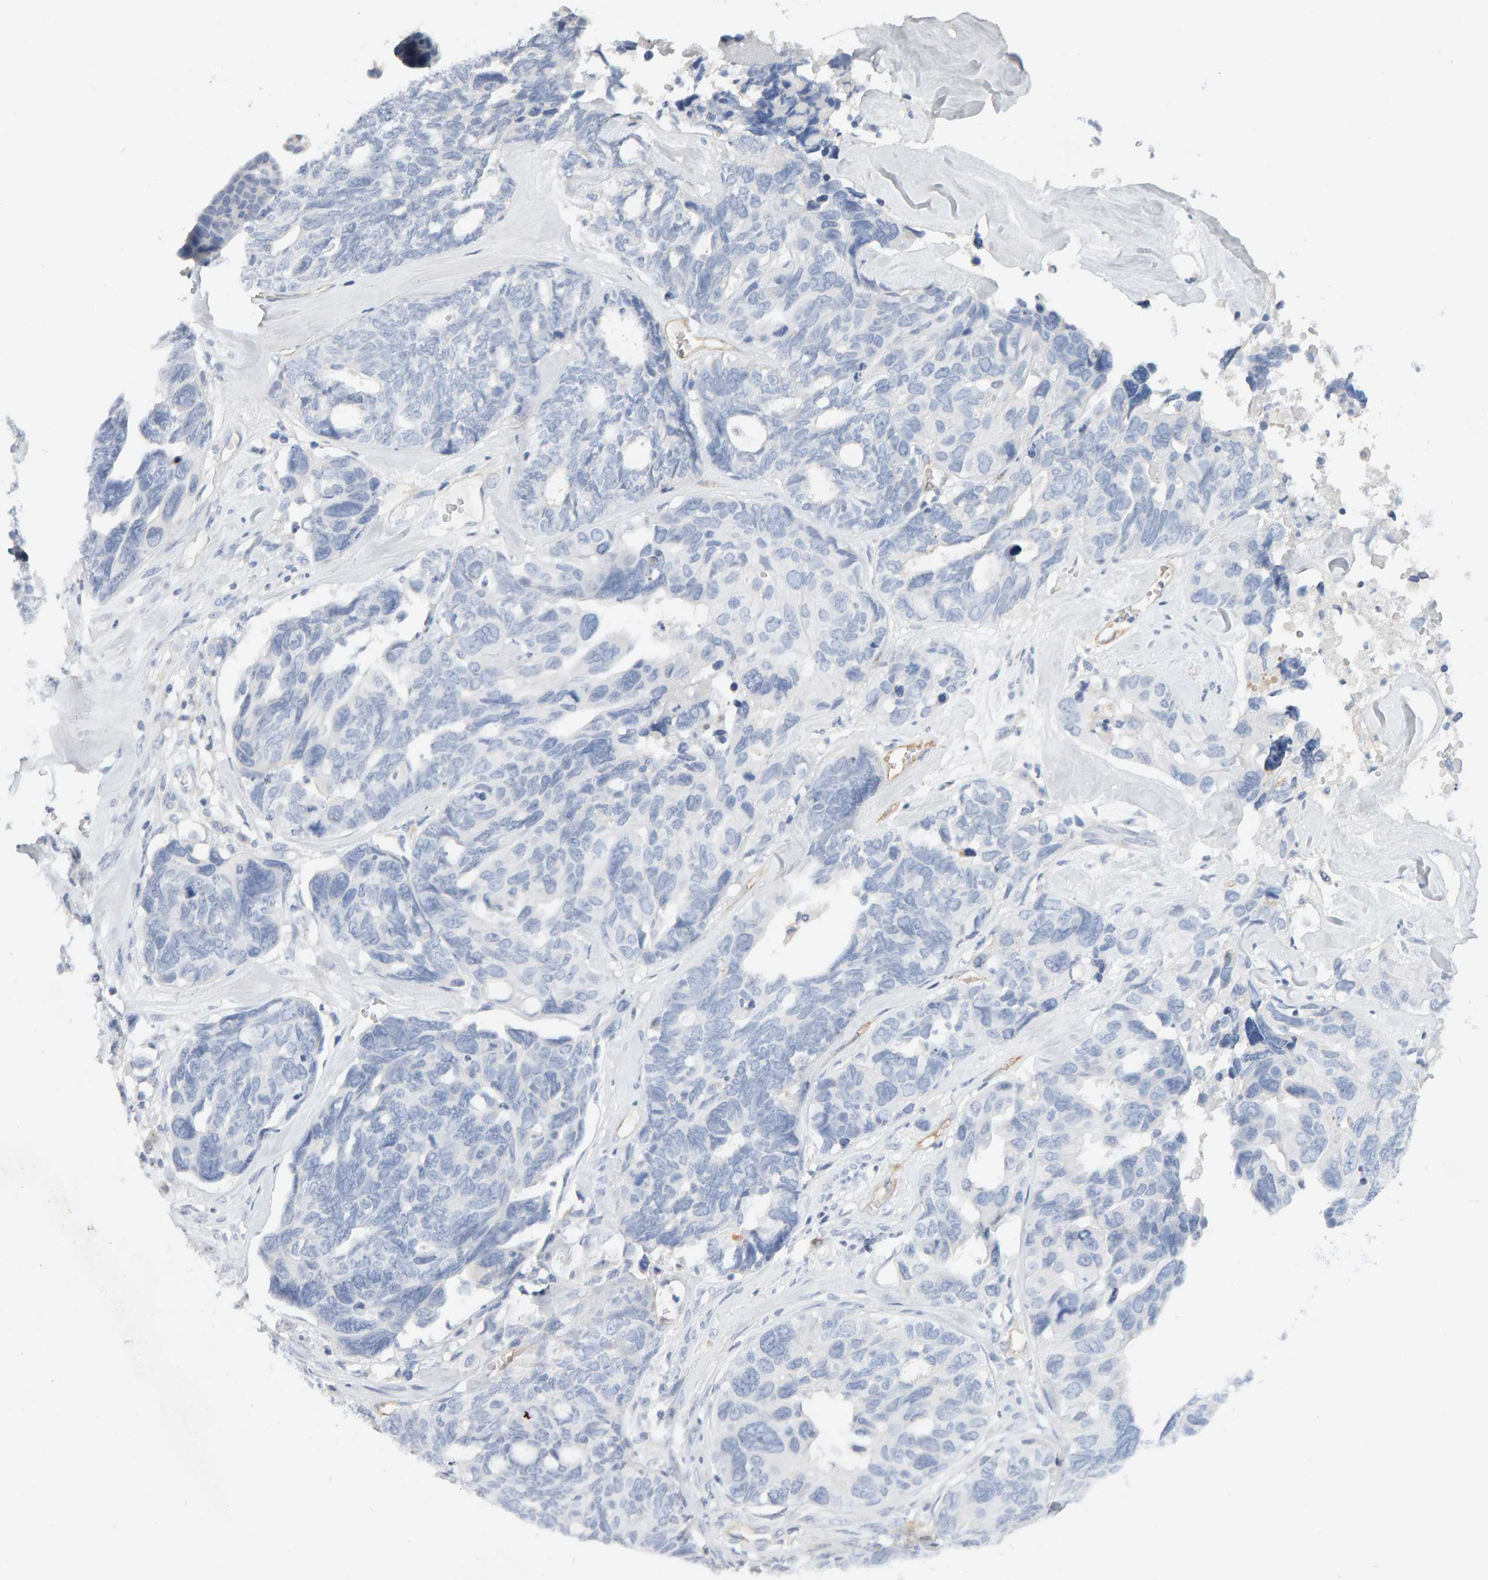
{"staining": {"intensity": "negative", "quantity": "none", "location": "none"}, "tissue": "ovarian cancer", "cell_type": "Tumor cells", "image_type": "cancer", "snomed": [{"axis": "morphology", "description": "Cystadenocarcinoma, serous, NOS"}, {"axis": "topography", "description": "Ovary"}], "caption": "DAB immunohistochemical staining of ovarian cancer (serous cystadenocarcinoma) shows no significant positivity in tumor cells. Nuclei are stained in blue.", "gene": "METRNL", "patient": {"sex": "female", "age": 79}}